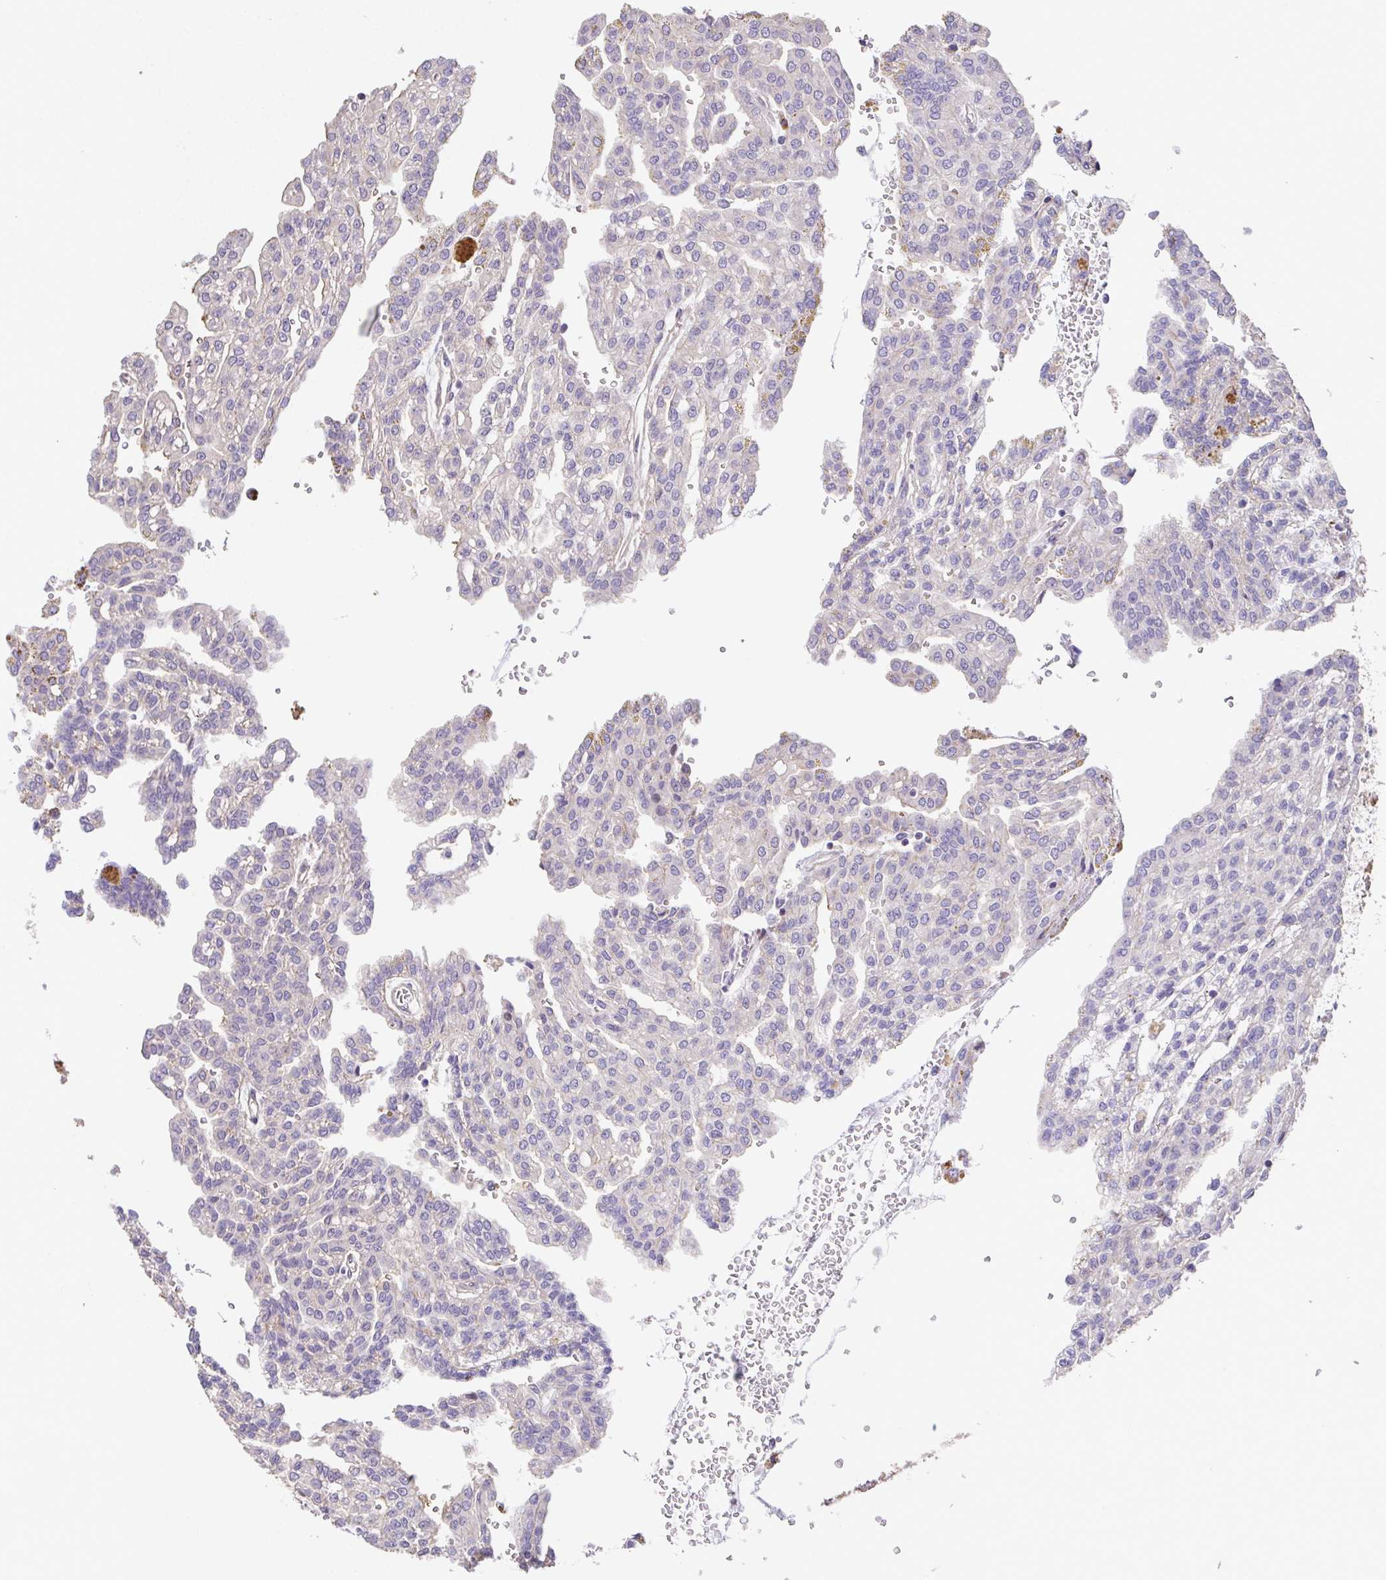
{"staining": {"intensity": "negative", "quantity": "none", "location": "none"}, "tissue": "renal cancer", "cell_type": "Tumor cells", "image_type": "cancer", "snomed": [{"axis": "morphology", "description": "Adenocarcinoma, NOS"}, {"axis": "topography", "description": "Kidney"}], "caption": "An immunohistochemistry (IHC) photomicrograph of renal cancer is shown. There is no staining in tumor cells of renal cancer.", "gene": "RUNDC3B", "patient": {"sex": "male", "age": 63}}